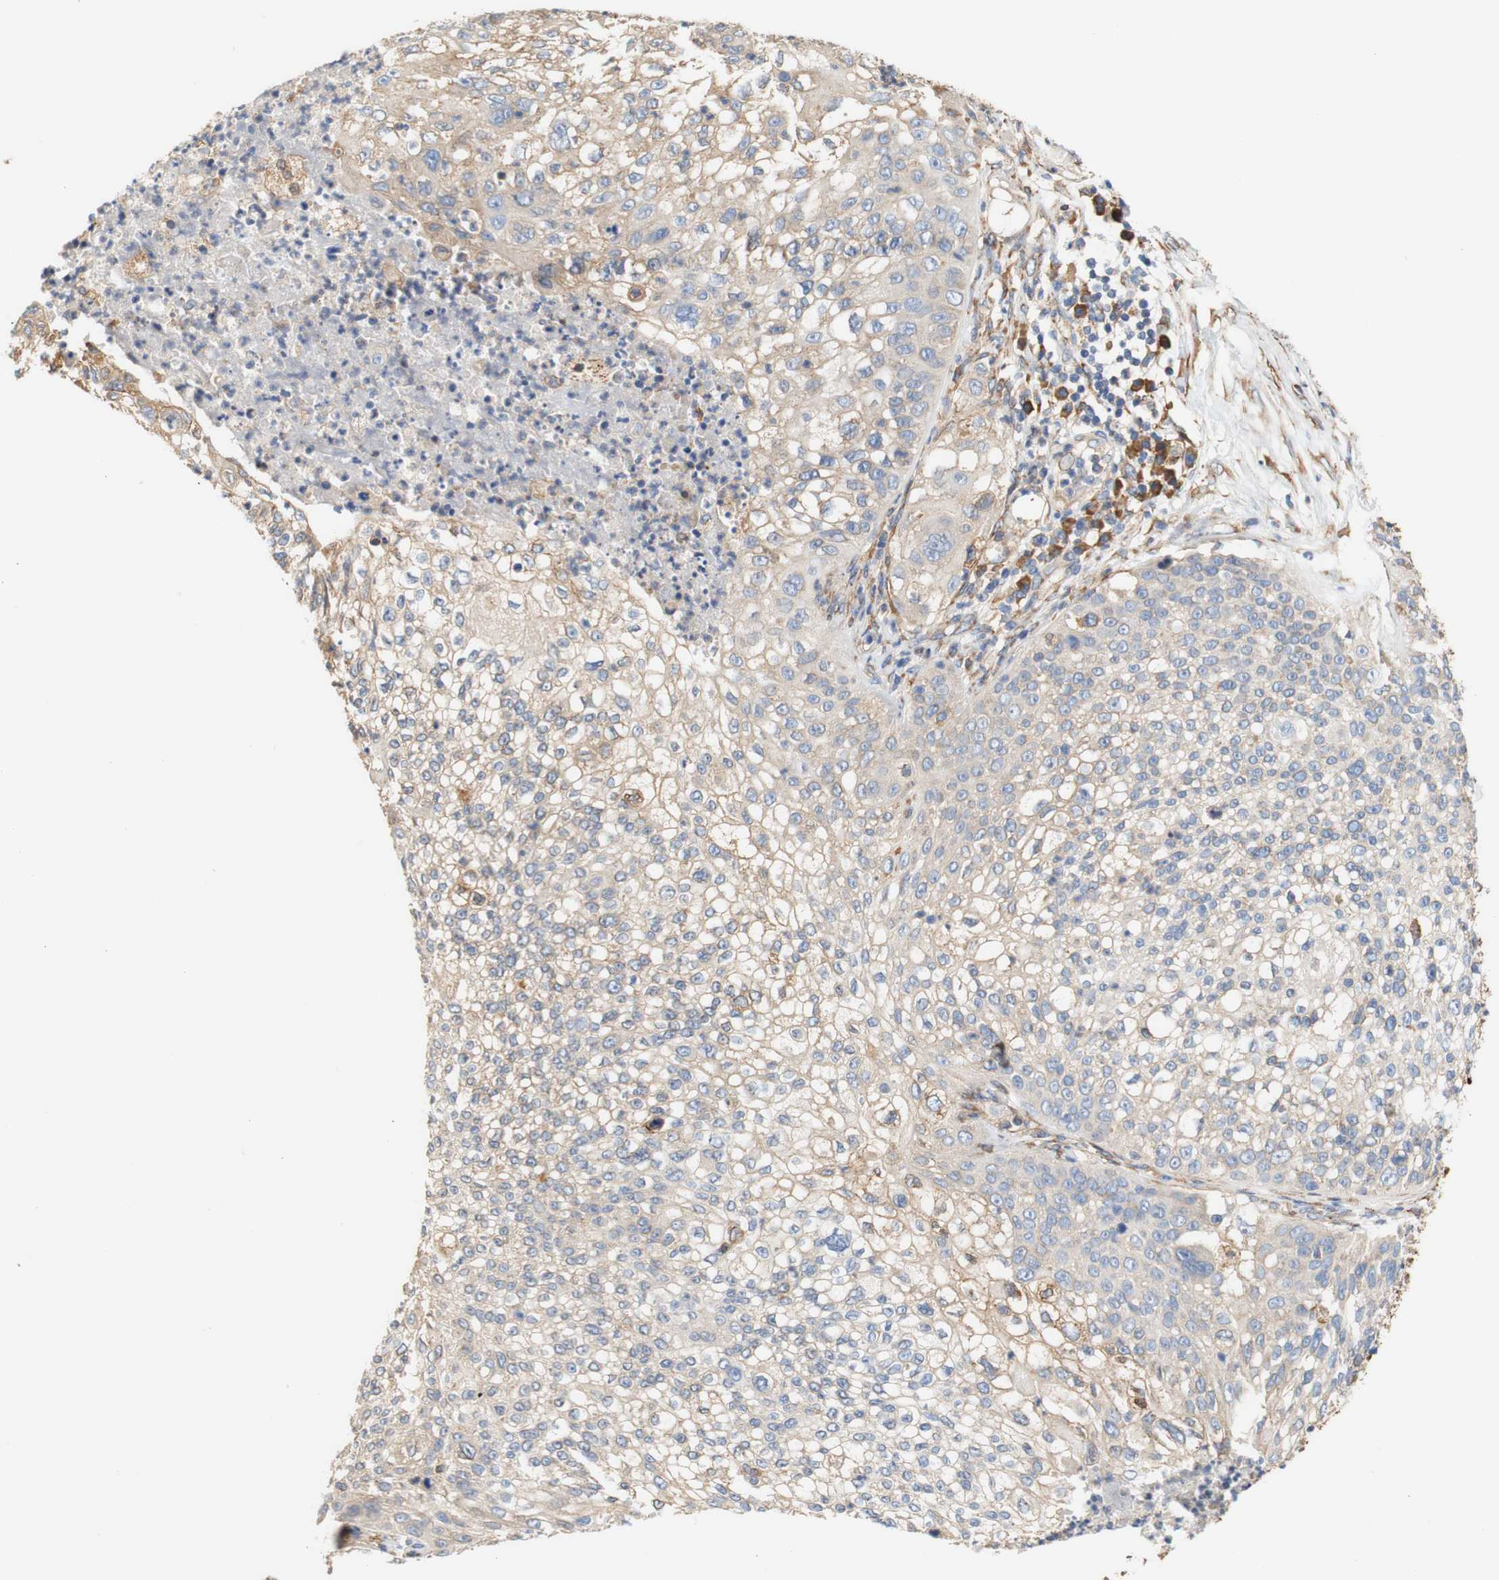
{"staining": {"intensity": "weak", "quantity": "25%-75%", "location": "cytoplasmic/membranous"}, "tissue": "lung cancer", "cell_type": "Tumor cells", "image_type": "cancer", "snomed": [{"axis": "morphology", "description": "Inflammation, NOS"}, {"axis": "morphology", "description": "Squamous cell carcinoma, NOS"}, {"axis": "topography", "description": "Lymph node"}, {"axis": "topography", "description": "Soft tissue"}, {"axis": "topography", "description": "Lung"}], "caption": "Human lung cancer (squamous cell carcinoma) stained for a protein (brown) exhibits weak cytoplasmic/membranous positive expression in about 25%-75% of tumor cells.", "gene": "EIF2AK4", "patient": {"sex": "male", "age": 66}}